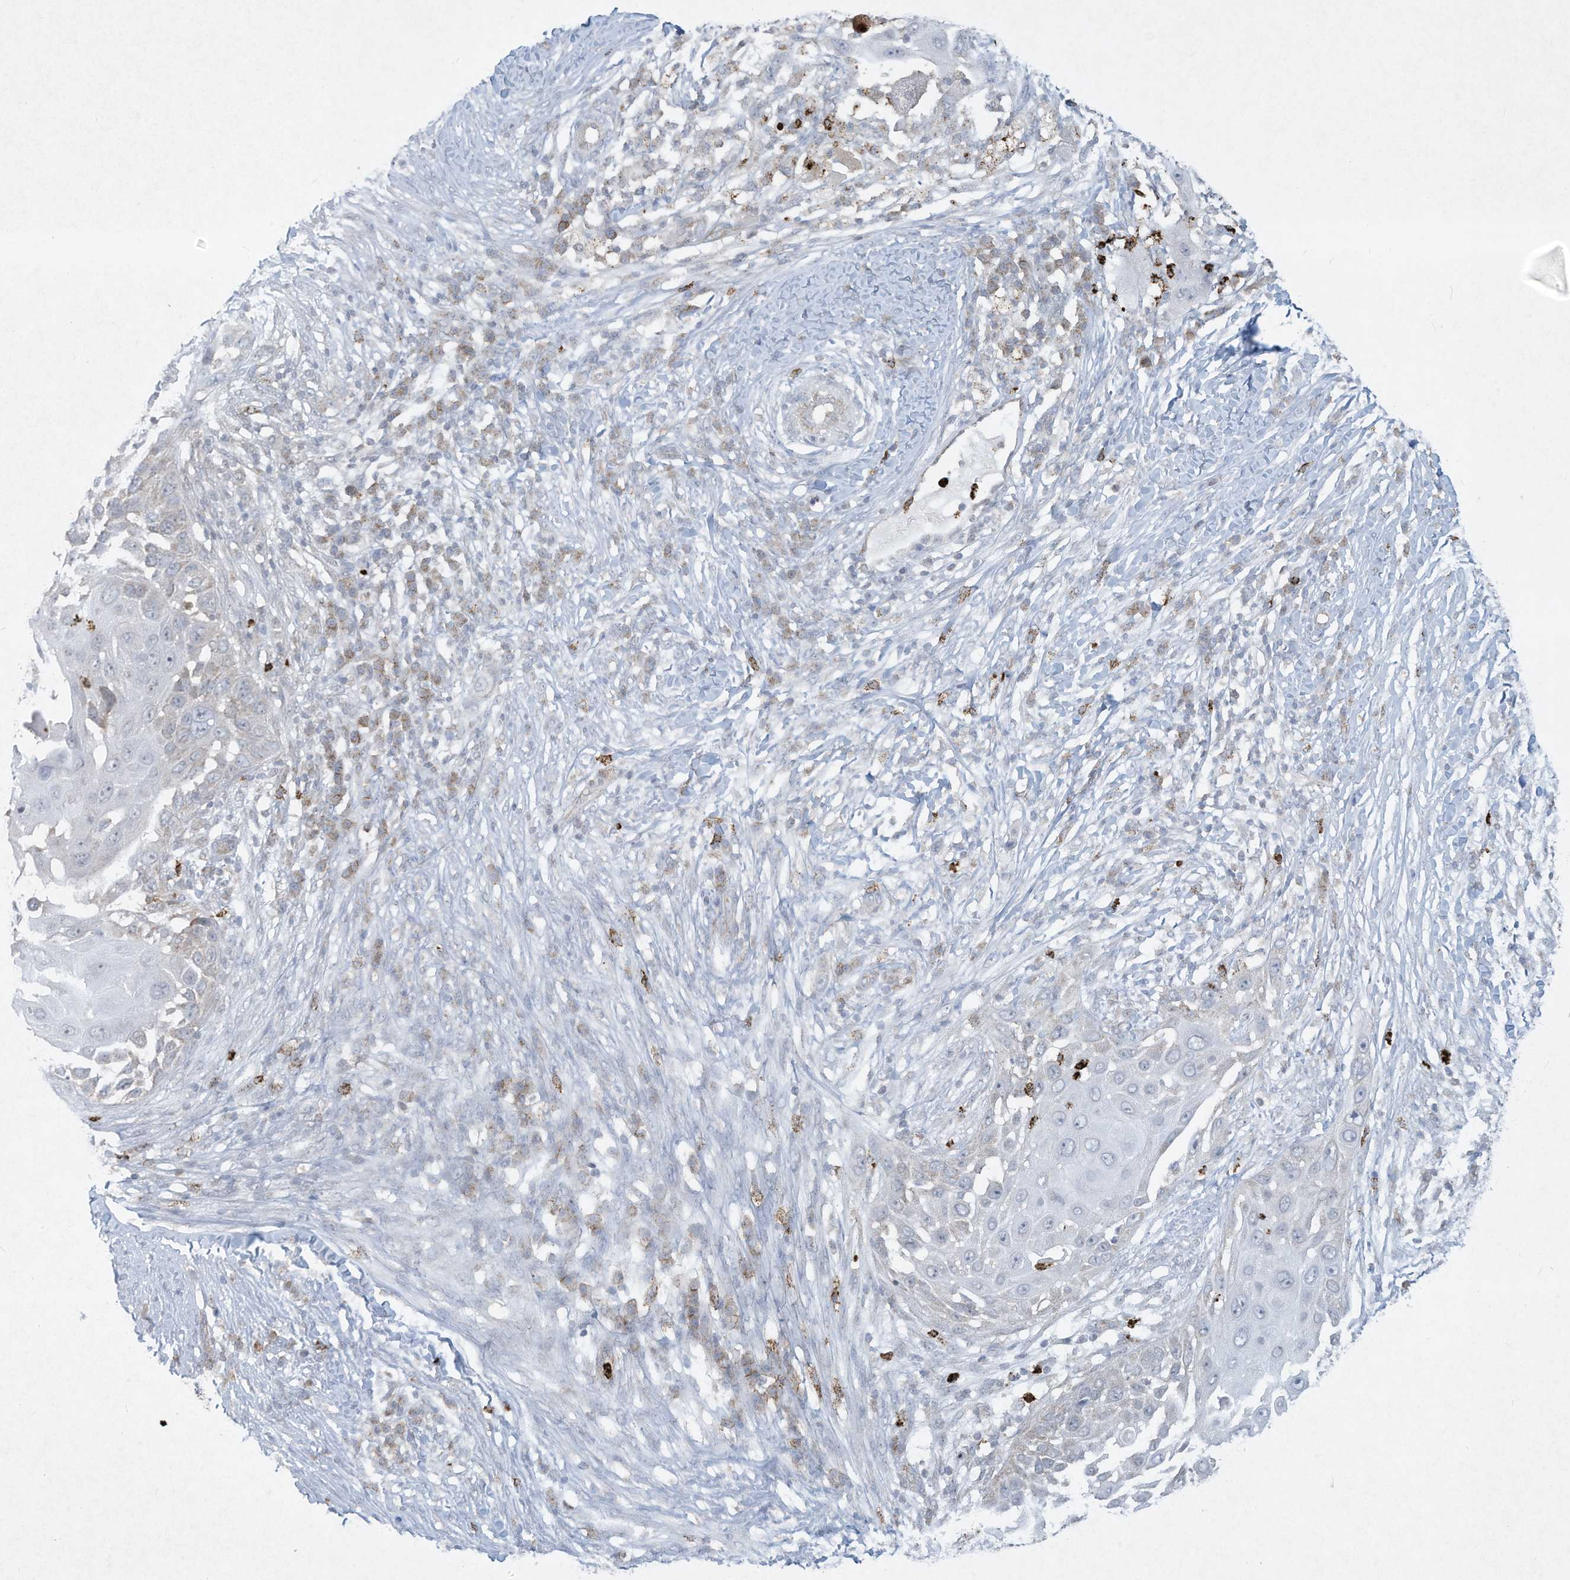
{"staining": {"intensity": "negative", "quantity": "none", "location": "none"}, "tissue": "skin cancer", "cell_type": "Tumor cells", "image_type": "cancer", "snomed": [{"axis": "morphology", "description": "Squamous cell carcinoma, NOS"}, {"axis": "topography", "description": "Skin"}], "caption": "A high-resolution histopathology image shows immunohistochemistry staining of skin cancer (squamous cell carcinoma), which demonstrates no significant expression in tumor cells.", "gene": "CHRNA4", "patient": {"sex": "female", "age": 44}}